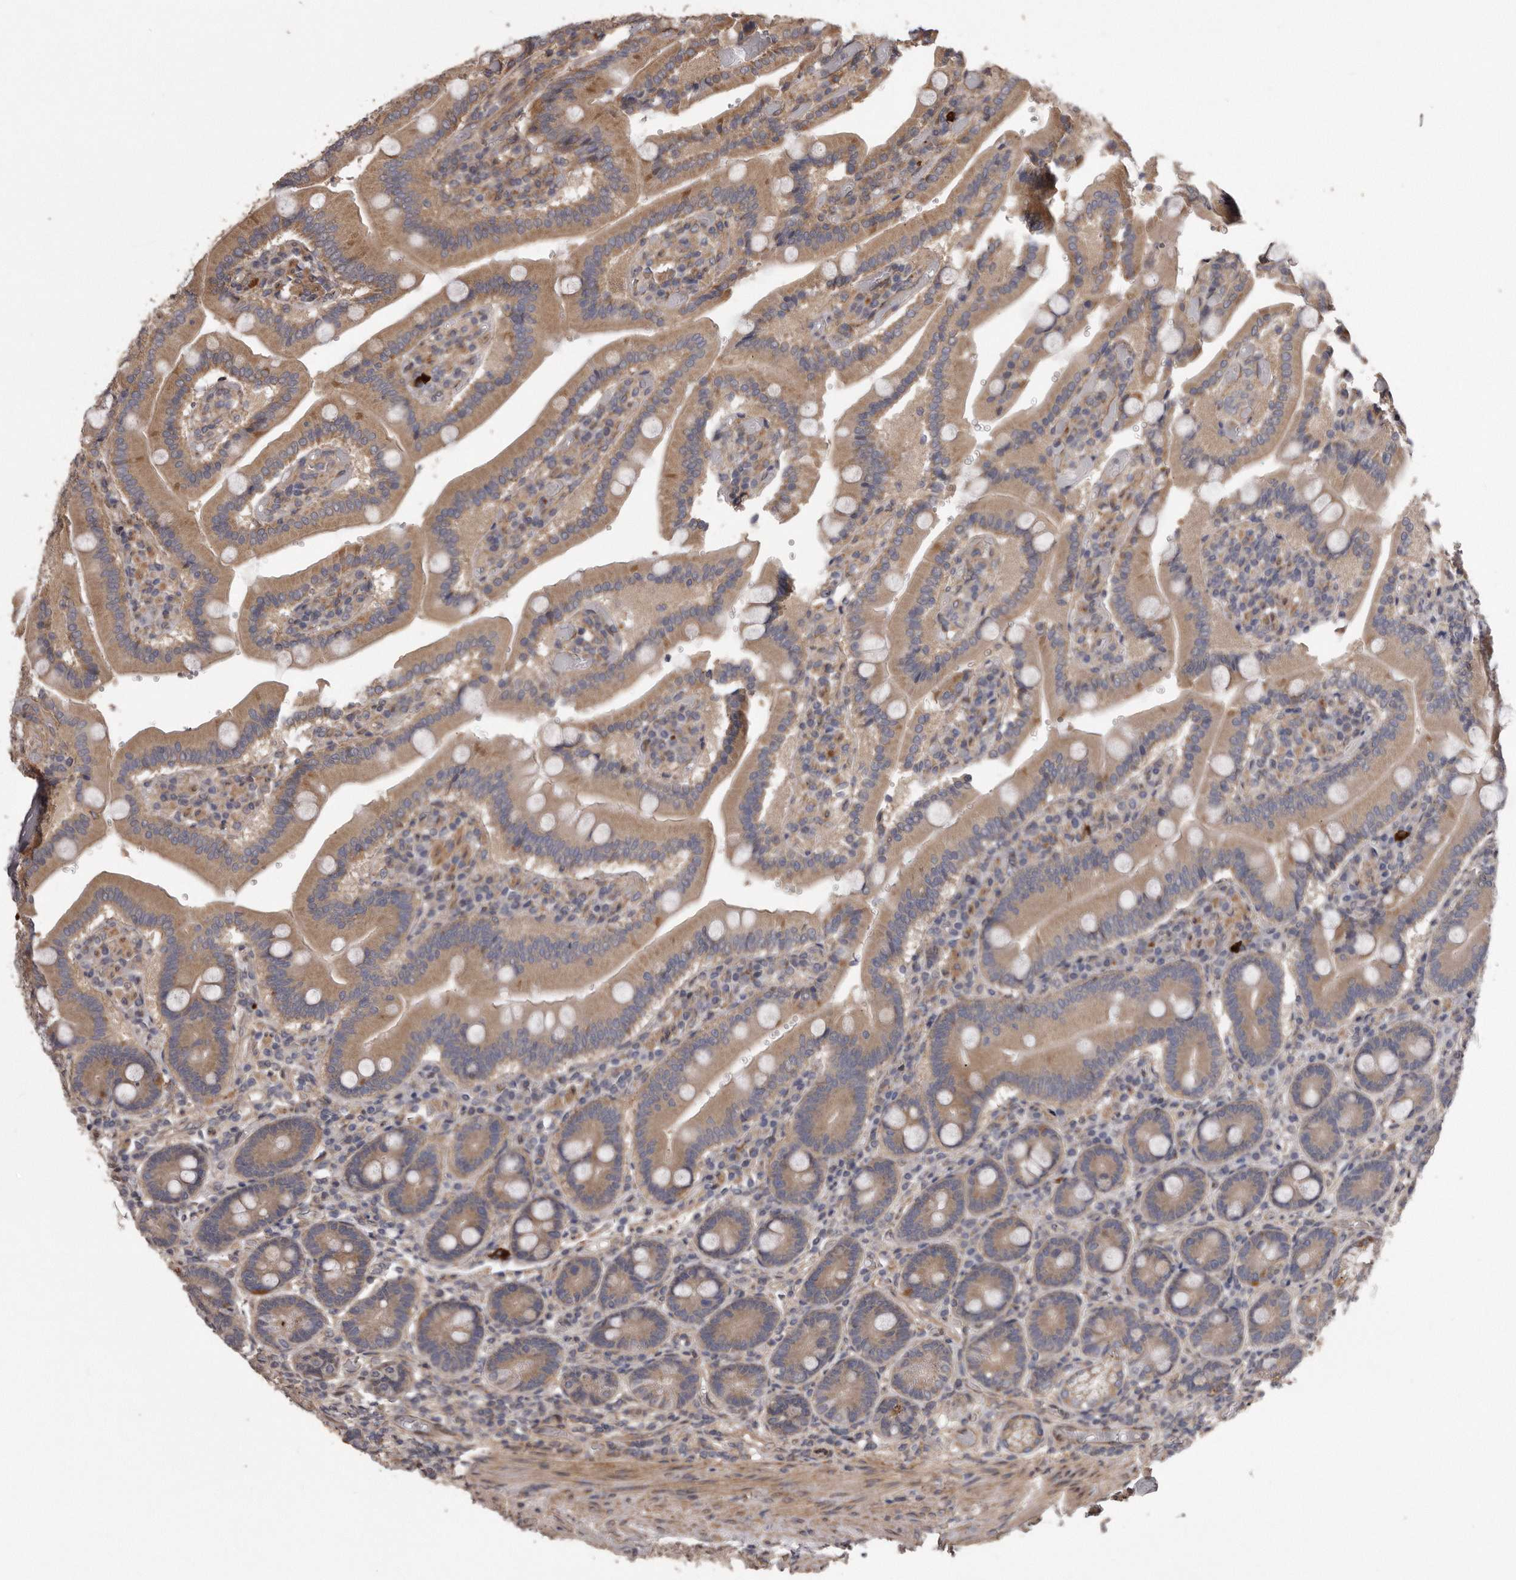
{"staining": {"intensity": "moderate", "quantity": ">75%", "location": "cytoplasmic/membranous"}, "tissue": "duodenum", "cell_type": "Glandular cells", "image_type": "normal", "snomed": [{"axis": "morphology", "description": "Normal tissue, NOS"}, {"axis": "topography", "description": "Duodenum"}], "caption": "Glandular cells exhibit moderate cytoplasmic/membranous positivity in about >75% of cells in unremarkable duodenum.", "gene": "ARMCX1", "patient": {"sex": "female", "age": 62}}